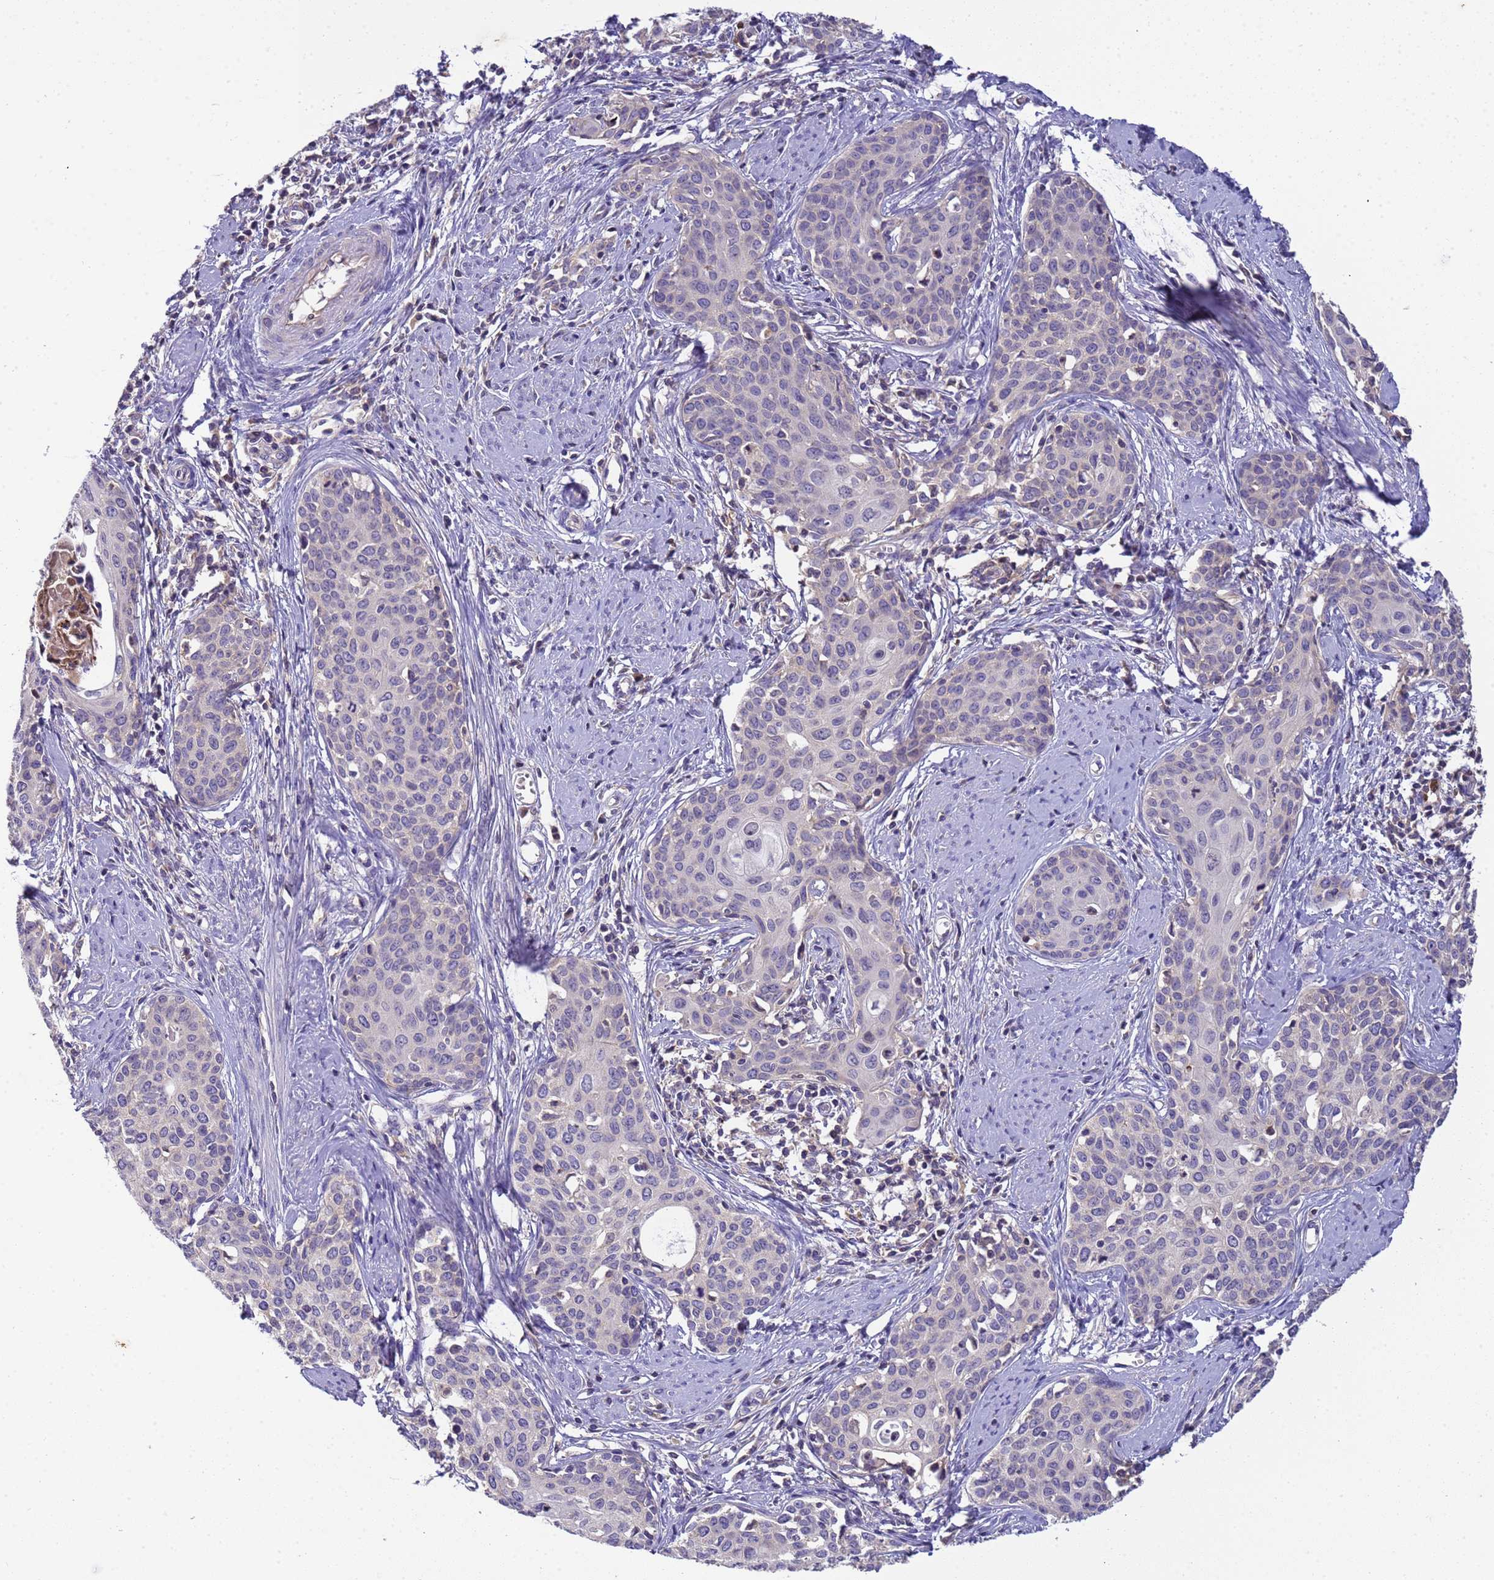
{"staining": {"intensity": "negative", "quantity": "none", "location": "none"}, "tissue": "cervical cancer", "cell_type": "Tumor cells", "image_type": "cancer", "snomed": [{"axis": "morphology", "description": "Squamous cell carcinoma, NOS"}, {"axis": "topography", "description": "Cervix"}], "caption": "Immunohistochemistry micrograph of human cervical cancer stained for a protein (brown), which reveals no staining in tumor cells.", "gene": "PLCXD3", "patient": {"sex": "female", "age": 46}}